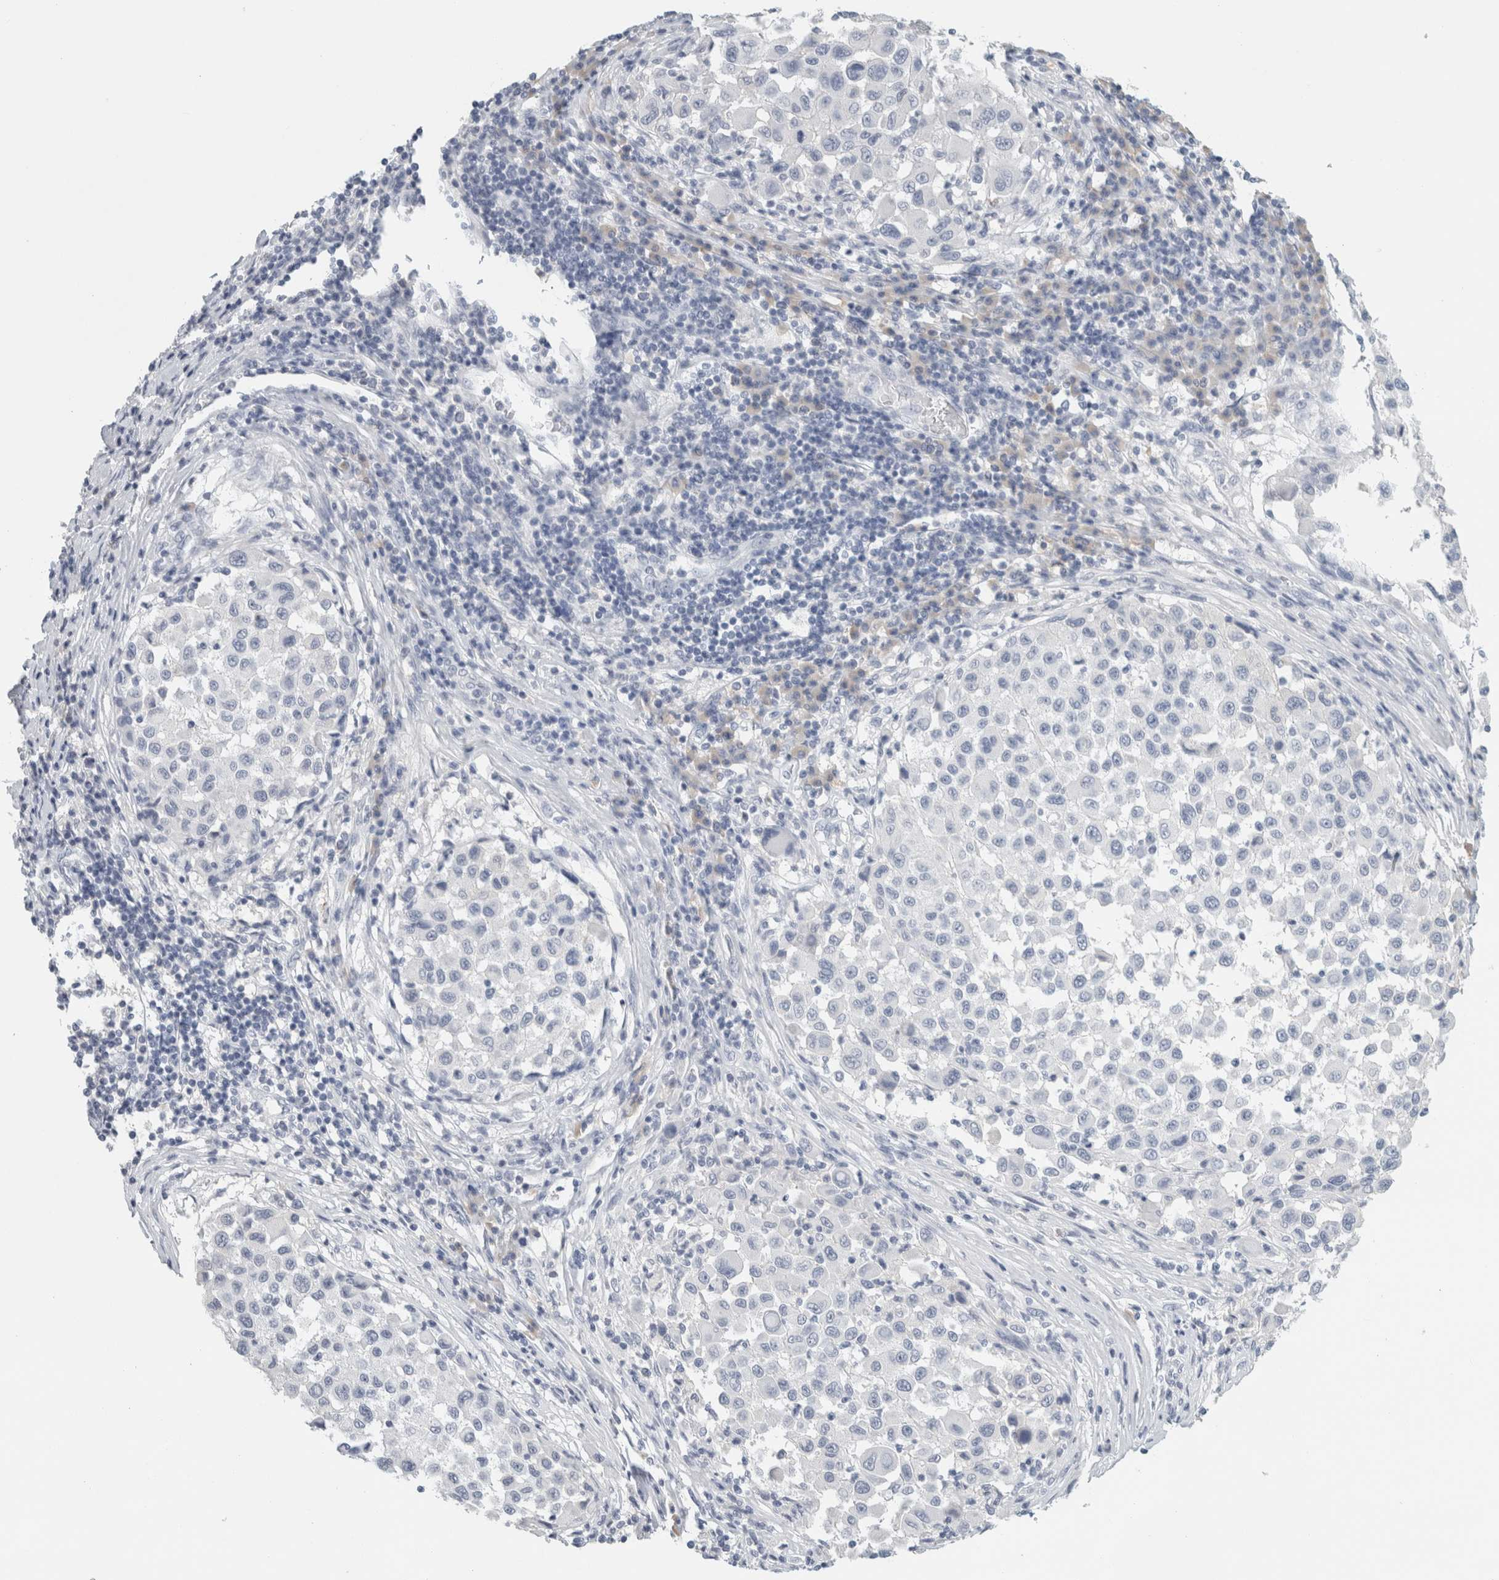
{"staining": {"intensity": "negative", "quantity": "none", "location": "none"}, "tissue": "melanoma", "cell_type": "Tumor cells", "image_type": "cancer", "snomed": [{"axis": "morphology", "description": "Malignant melanoma, Metastatic site"}, {"axis": "topography", "description": "Lymph node"}], "caption": "Tumor cells are negative for brown protein staining in melanoma.", "gene": "TSPAN8", "patient": {"sex": "male", "age": 61}}